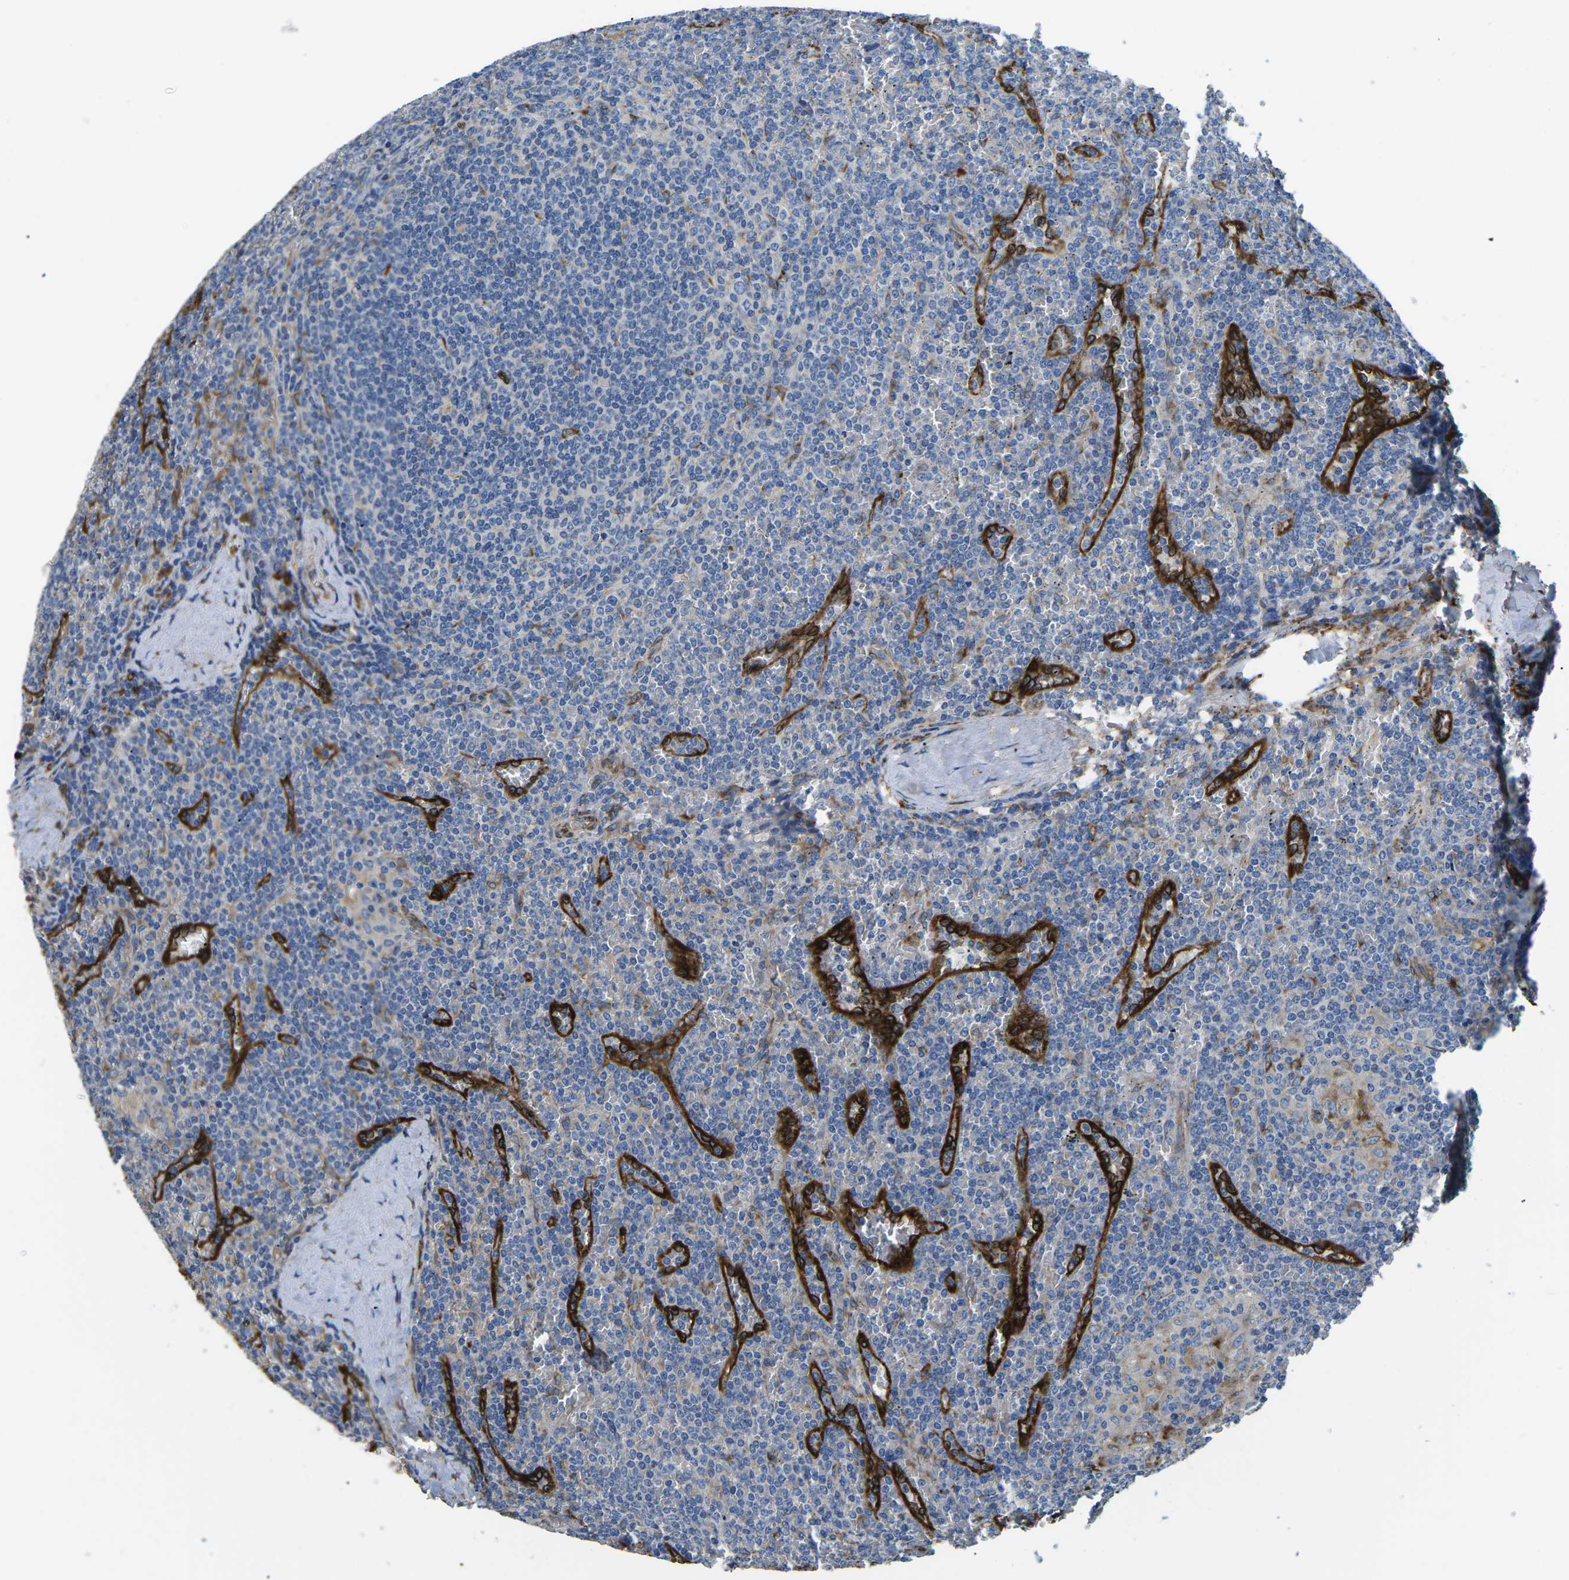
{"staining": {"intensity": "negative", "quantity": "none", "location": "none"}, "tissue": "lymphoma", "cell_type": "Tumor cells", "image_type": "cancer", "snomed": [{"axis": "morphology", "description": "Malignant lymphoma, non-Hodgkin's type, Low grade"}, {"axis": "topography", "description": "Spleen"}], "caption": "Human lymphoma stained for a protein using immunohistochemistry reveals no staining in tumor cells.", "gene": "PDZD8", "patient": {"sex": "female", "age": 19}}